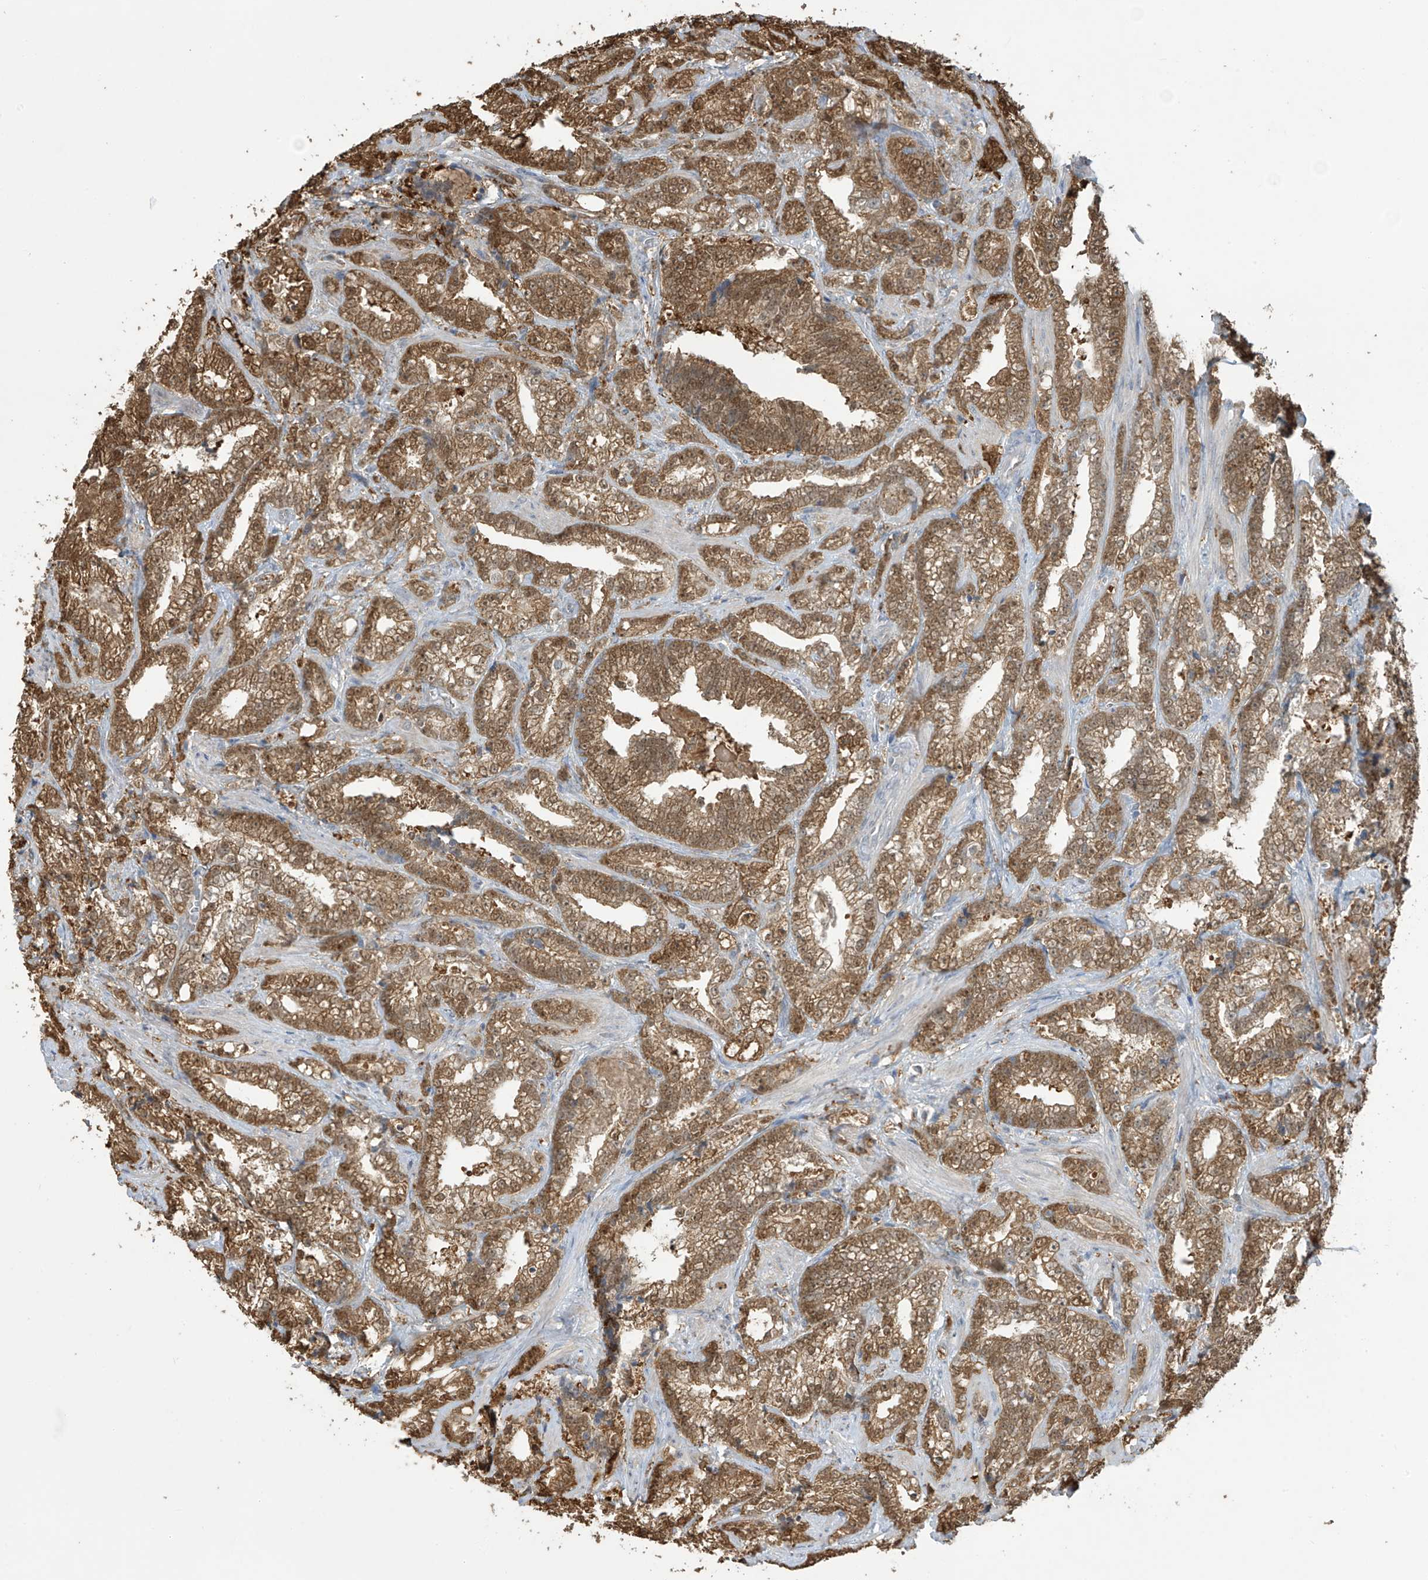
{"staining": {"intensity": "strong", "quantity": ">75%", "location": "cytoplasmic/membranous,nuclear"}, "tissue": "prostate cancer", "cell_type": "Tumor cells", "image_type": "cancer", "snomed": [{"axis": "morphology", "description": "Adenocarcinoma, High grade"}, {"axis": "topography", "description": "Prostate and seminal vesicle, NOS"}], "caption": "A high amount of strong cytoplasmic/membranous and nuclear staining is appreciated in about >75% of tumor cells in adenocarcinoma (high-grade) (prostate) tissue.", "gene": "IDH1", "patient": {"sex": "male", "age": 67}}